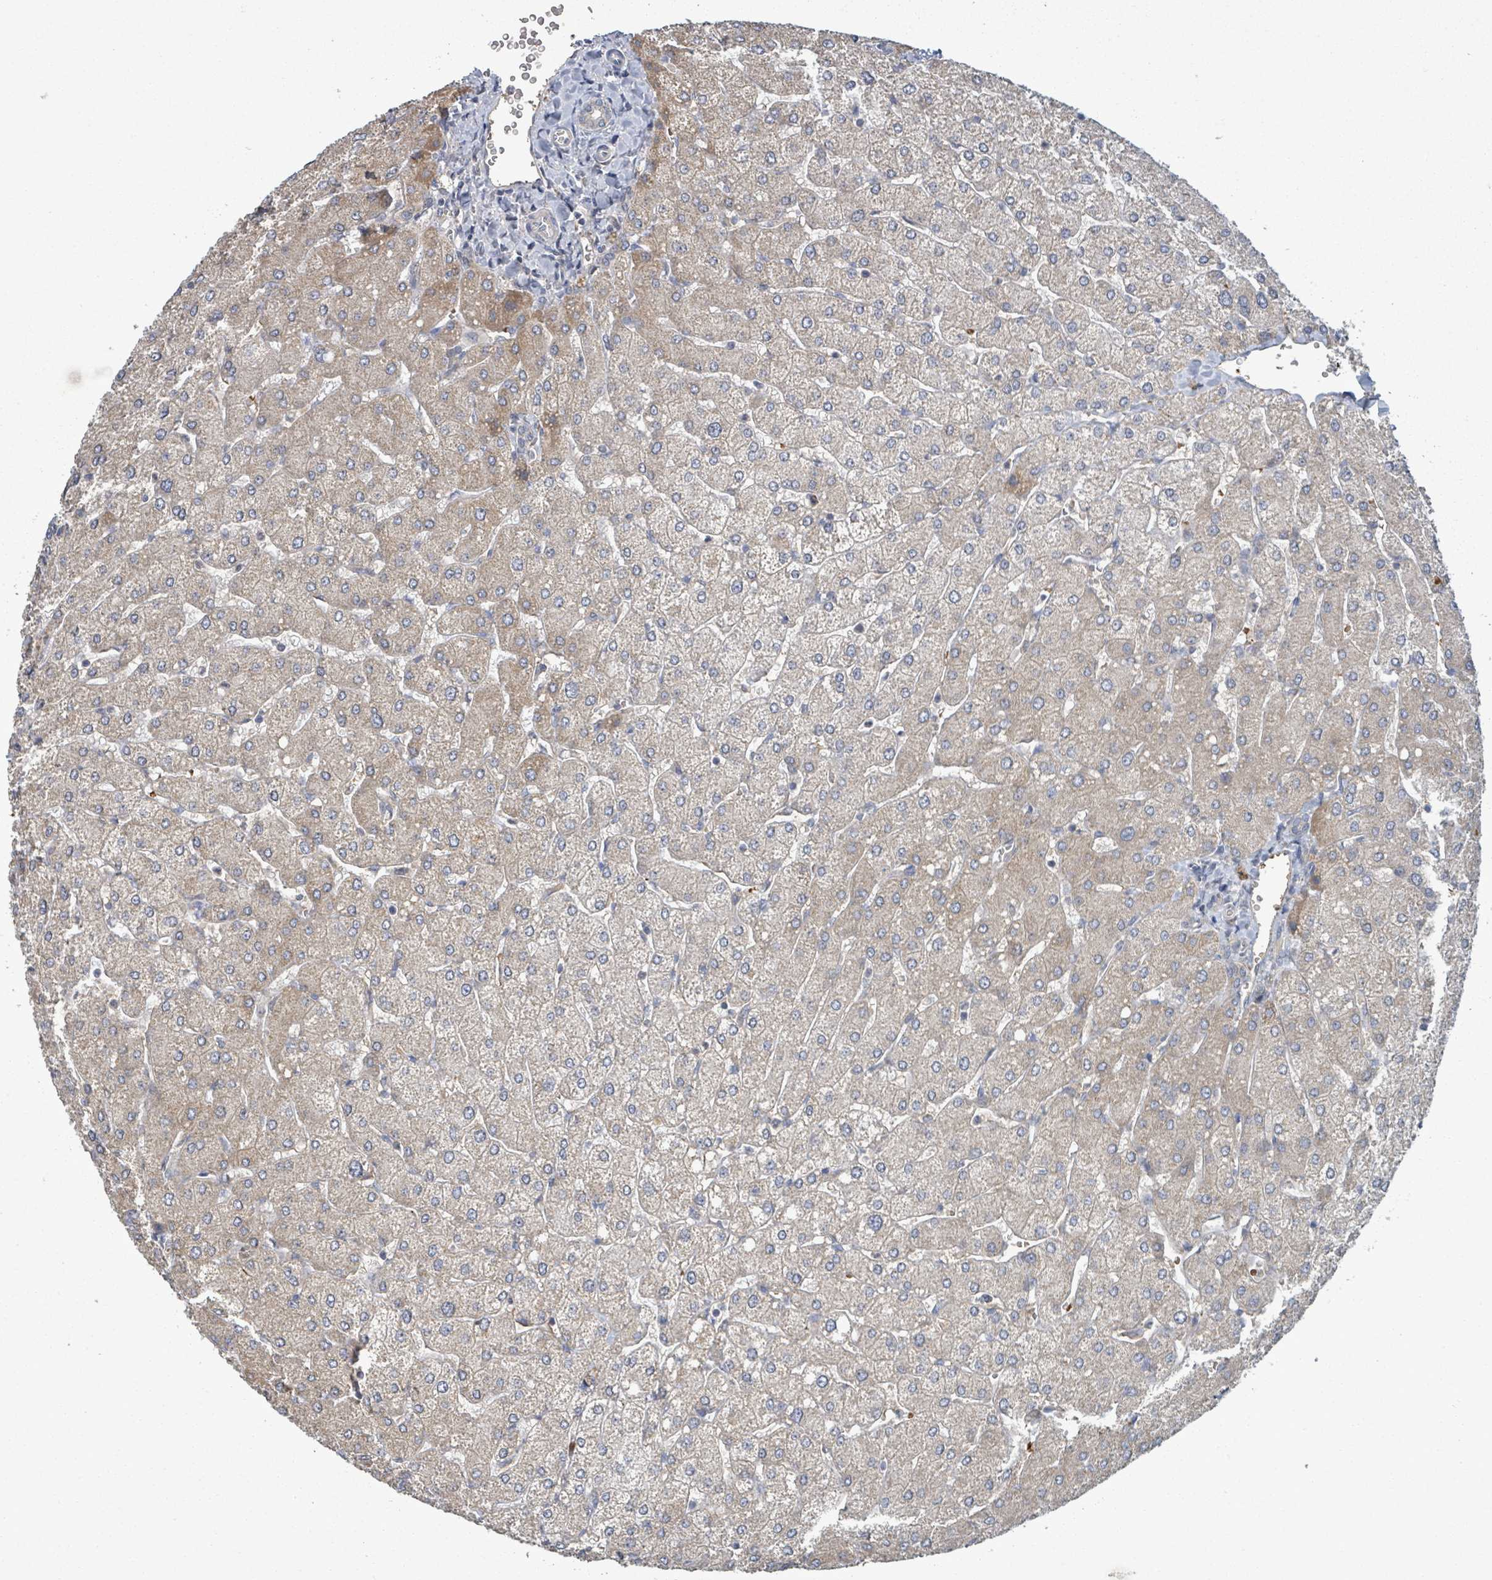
{"staining": {"intensity": "negative", "quantity": "none", "location": "none"}, "tissue": "liver", "cell_type": "Cholangiocytes", "image_type": "normal", "snomed": [{"axis": "morphology", "description": "Normal tissue, NOS"}, {"axis": "topography", "description": "Liver"}], "caption": "Immunohistochemistry (IHC) histopathology image of benign liver: human liver stained with DAB (3,3'-diaminobenzidine) demonstrates no significant protein expression in cholangiocytes. (Immunohistochemistry (IHC), brightfield microscopy, high magnification).", "gene": "GRM8", "patient": {"sex": "male", "age": 55}}